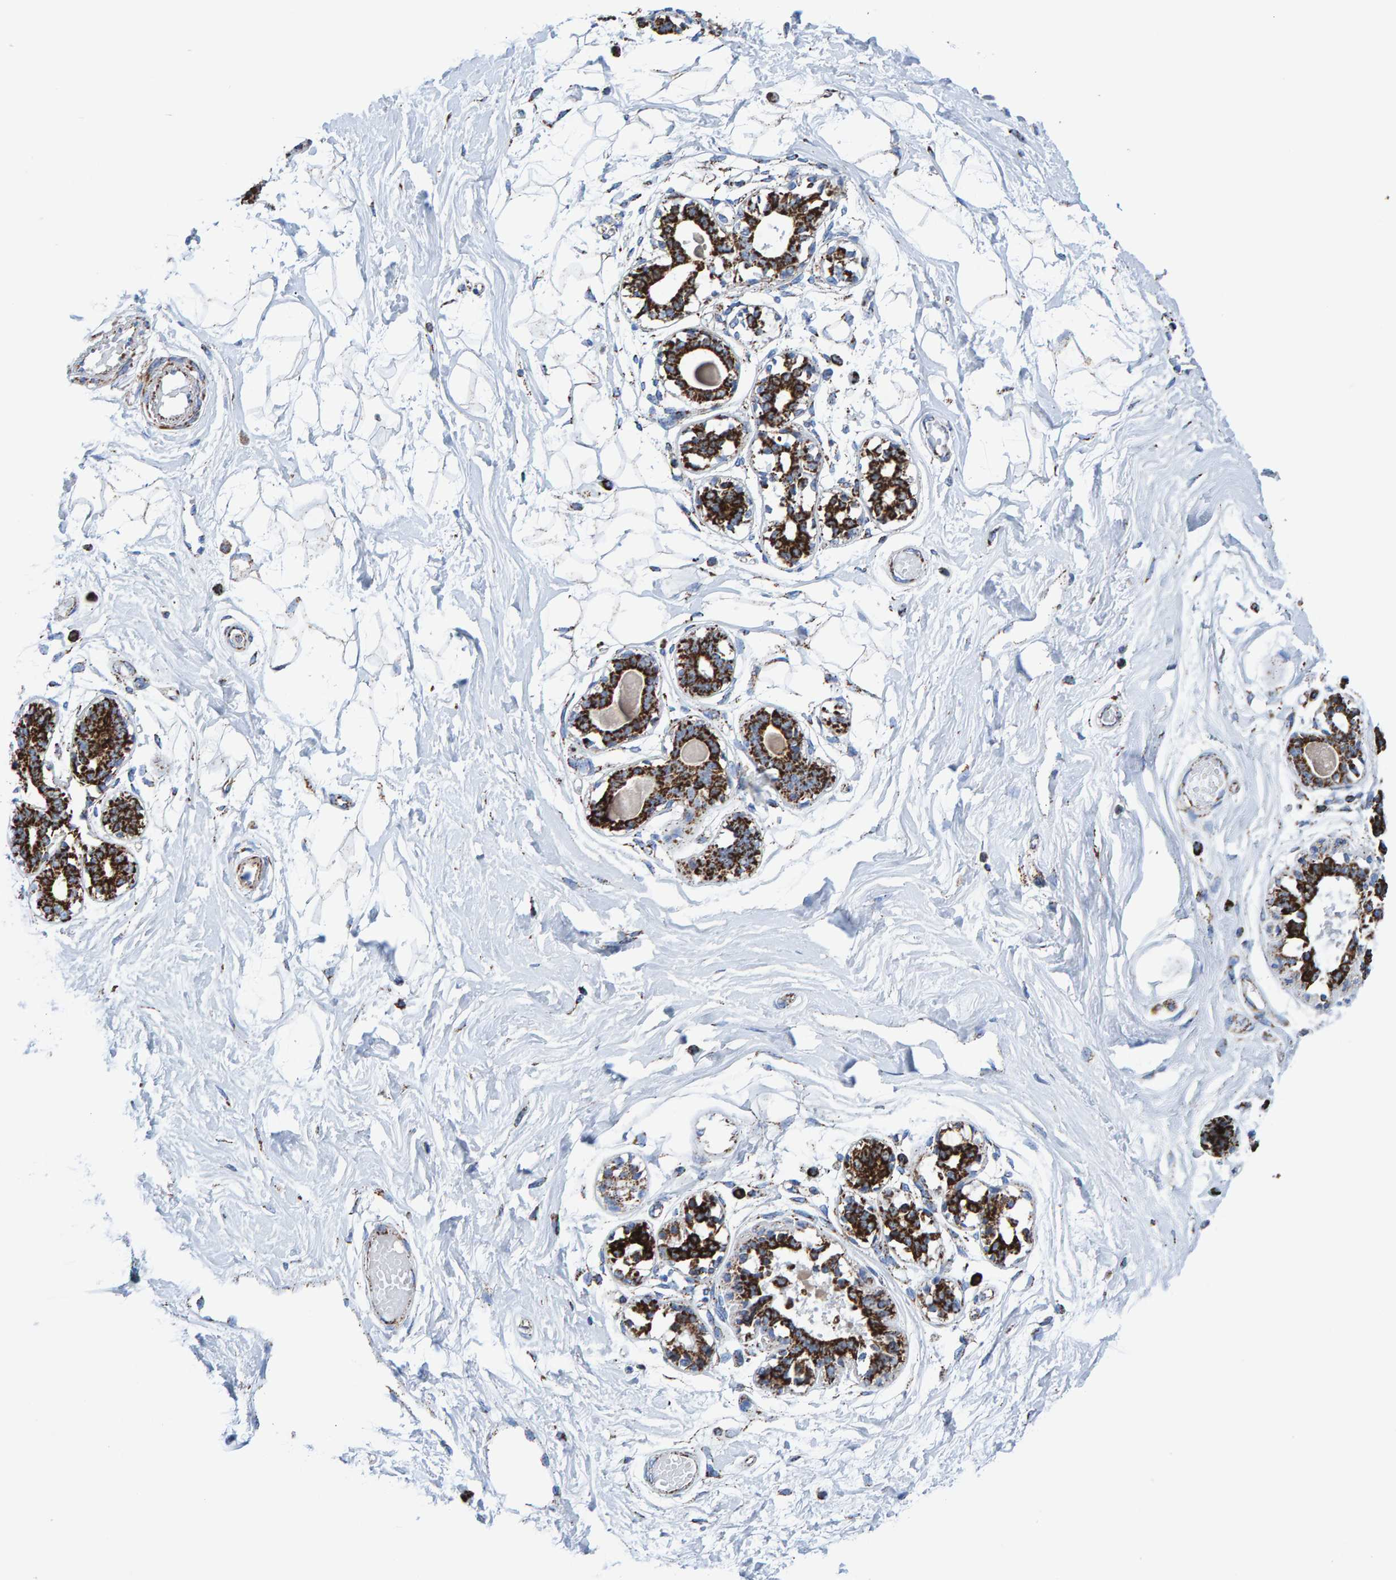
{"staining": {"intensity": "moderate", "quantity": ">75%", "location": "cytoplasmic/membranous"}, "tissue": "breast", "cell_type": "Adipocytes", "image_type": "normal", "snomed": [{"axis": "morphology", "description": "Normal tissue, NOS"}, {"axis": "topography", "description": "Breast"}], "caption": "Brown immunohistochemical staining in benign breast demonstrates moderate cytoplasmic/membranous staining in approximately >75% of adipocytes. (DAB IHC with brightfield microscopy, high magnification).", "gene": "ENSG00000262660", "patient": {"sex": "female", "age": 45}}